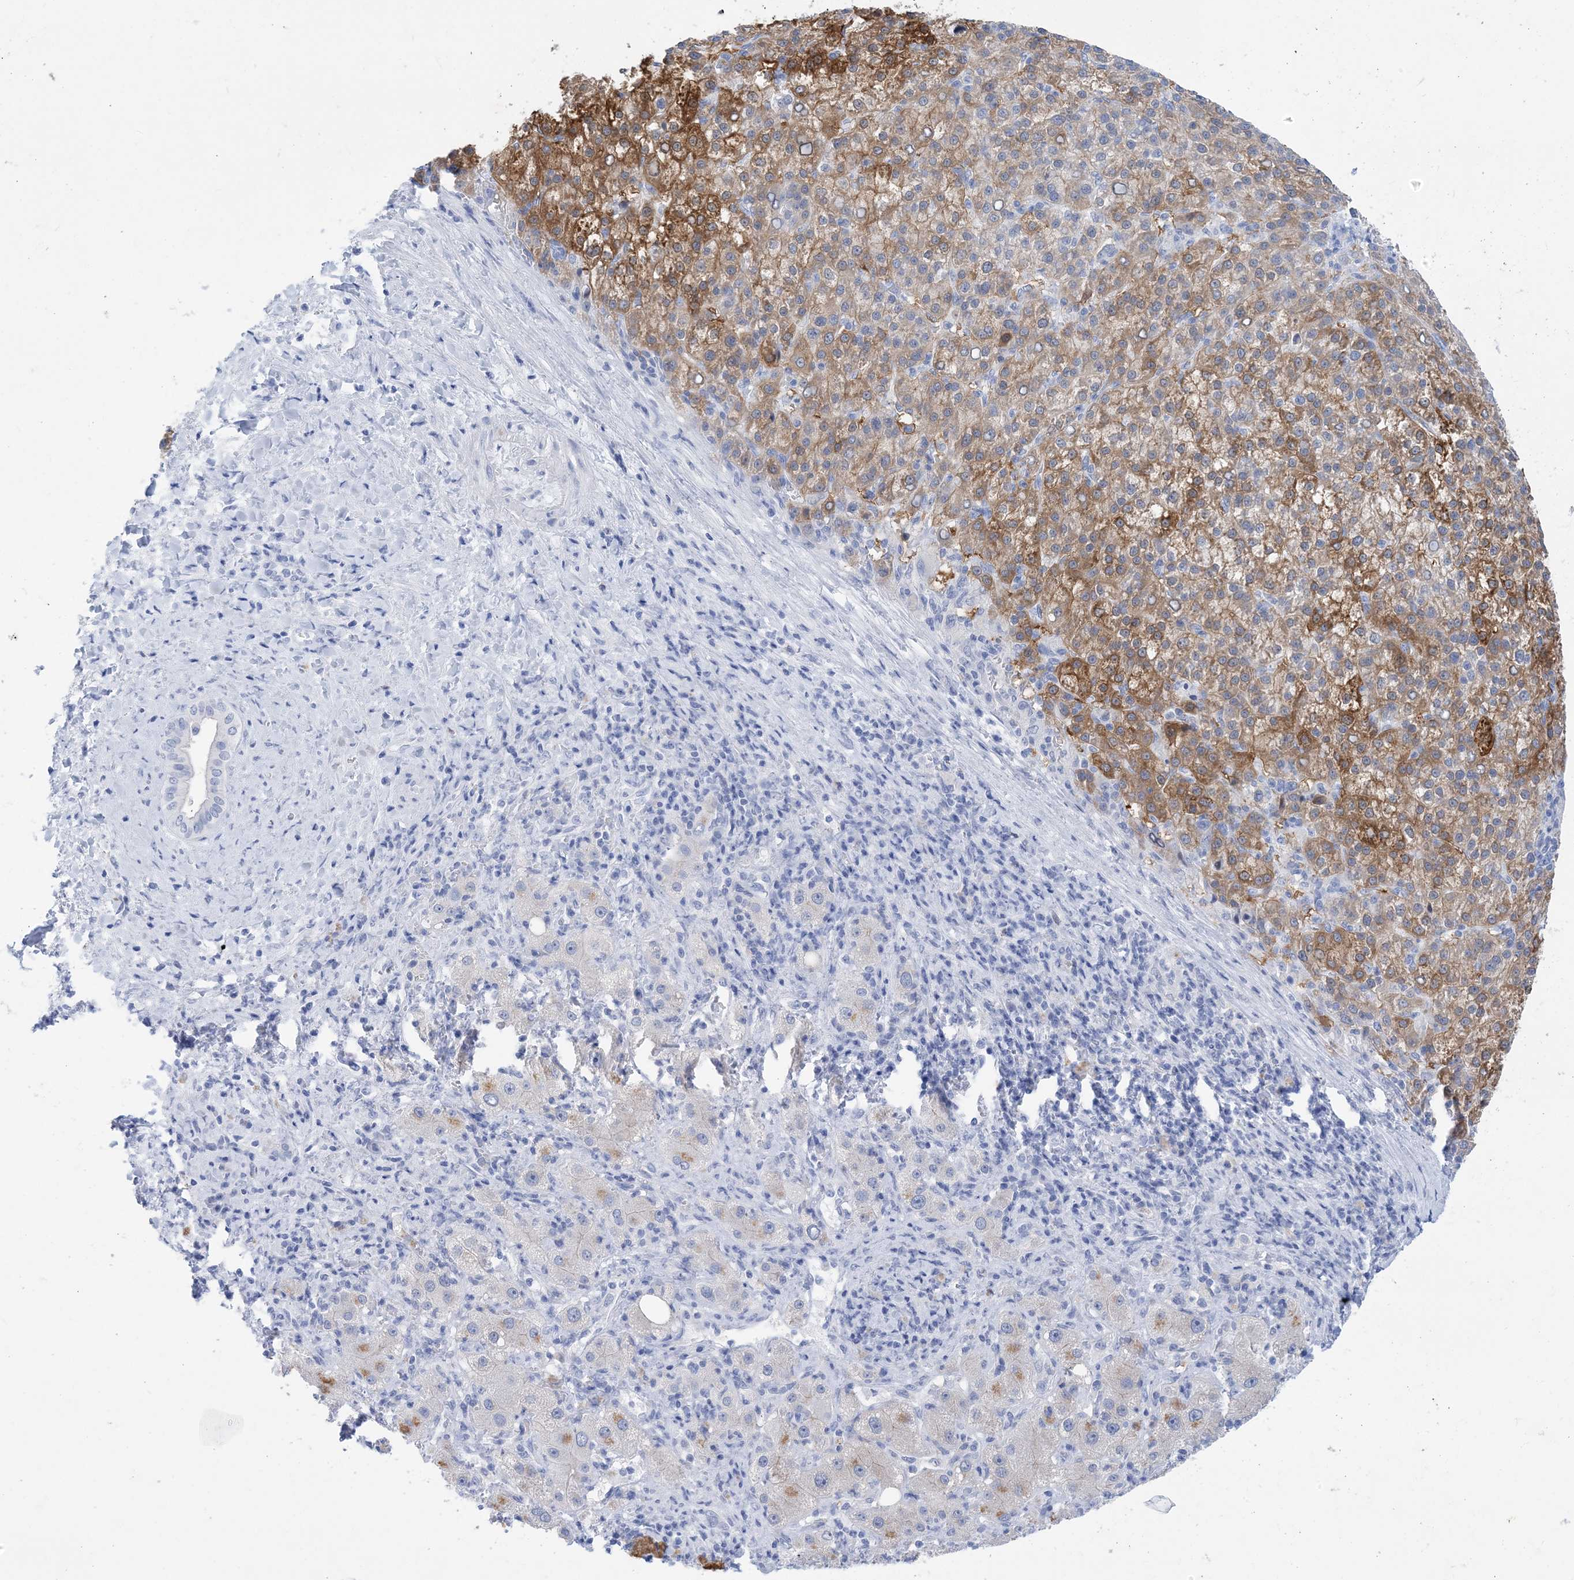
{"staining": {"intensity": "moderate", "quantity": ">75%", "location": "cytoplasmic/membranous"}, "tissue": "liver cancer", "cell_type": "Tumor cells", "image_type": "cancer", "snomed": [{"axis": "morphology", "description": "Carcinoma, Hepatocellular, NOS"}, {"axis": "topography", "description": "Liver"}], "caption": "Tumor cells display medium levels of moderate cytoplasmic/membranous expression in about >75% of cells in hepatocellular carcinoma (liver).", "gene": "SH3YL1", "patient": {"sex": "female", "age": 58}}